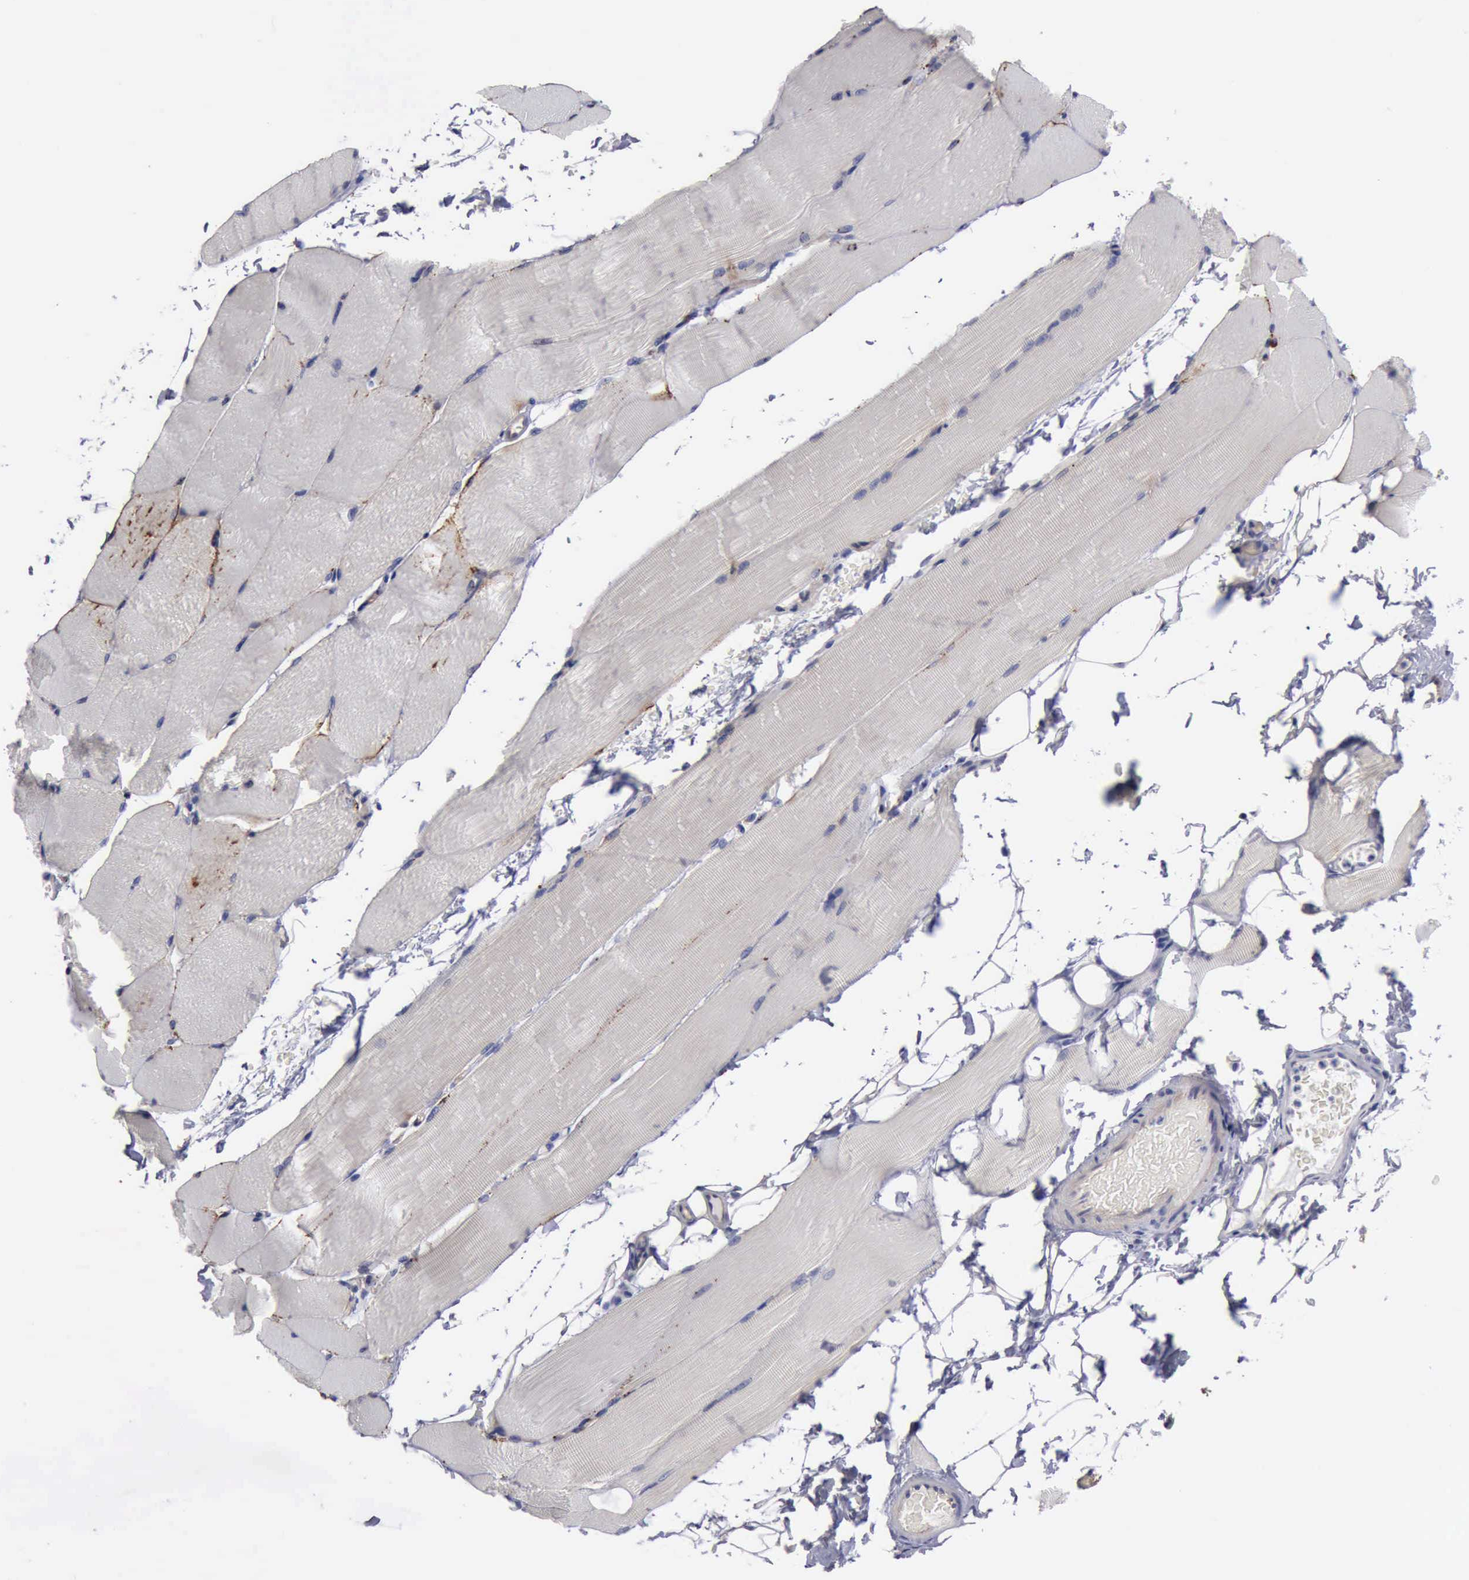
{"staining": {"intensity": "moderate", "quantity": "<25%", "location": "cytoplasmic/membranous"}, "tissue": "skeletal muscle", "cell_type": "Myocytes", "image_type": "normal", "snomed": [{"axis": "morphology", "description": "Normal tissue, NOS"}, {"axis": "topography", "description": "Skeletal muscle"}, {"axis": "topography", "description": "Parathyroid gland"}], "caption": "Skeletal muscle stained with DAB (3,3'-diaminobenzidine) immunohistochemistry displays low levels of moderate cytoplasmic/membranous expression in approximately <25% of myocytes. (IHC, brightfield microscopy, high magnification).", "gene": "RDX", "patient": {"sex": "female", "age": 37}}